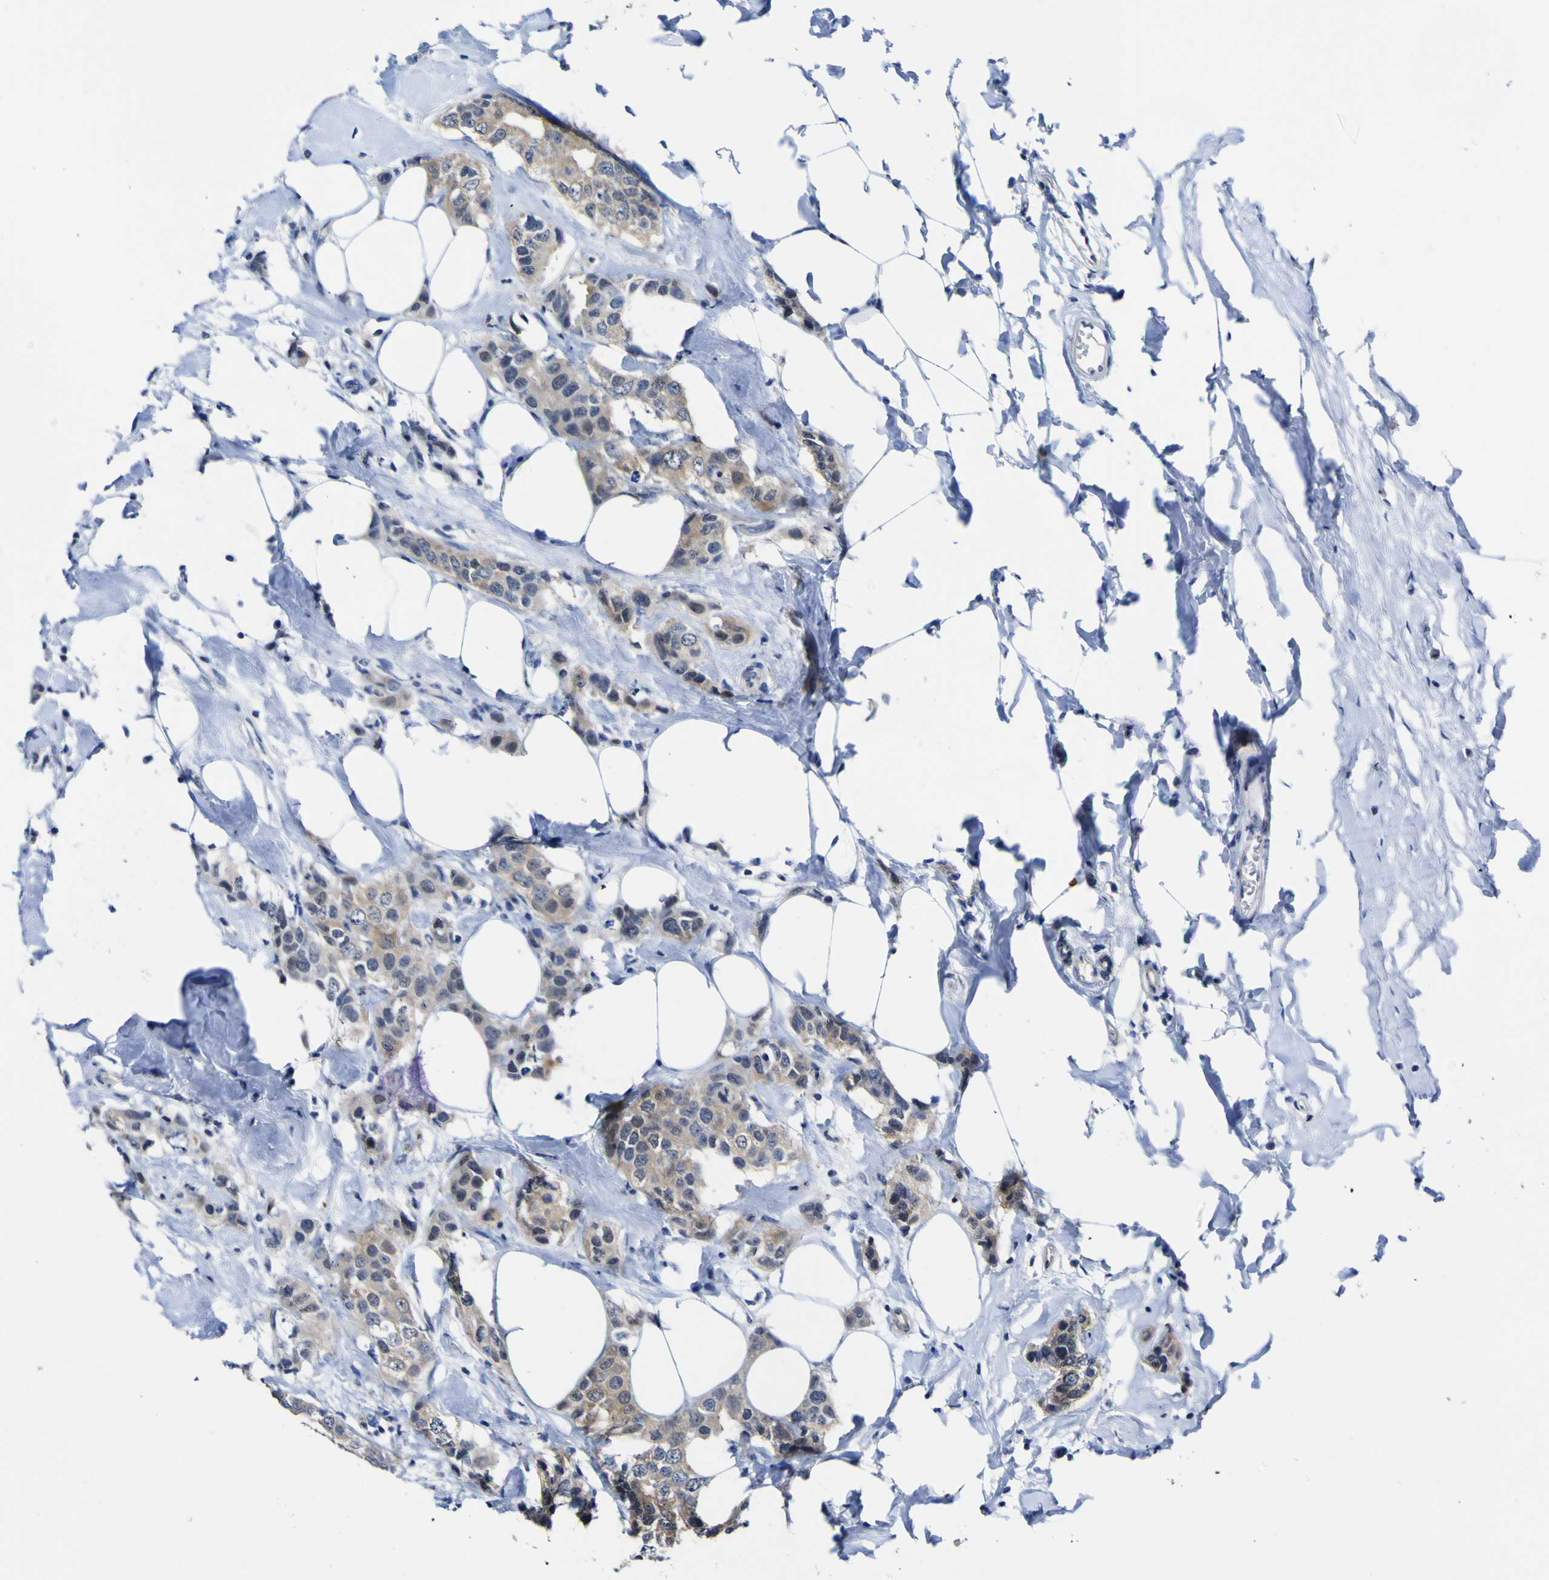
{"staining": {"intensity": "weak", "quantity": ">75%", "location": "cytoplasmic/membranous"}, "tissue": "breast cancer", "cell_type": "Tumor cells", "image_type": "cancer", "snomed": [{"axis": "morphology", "description": "Normal tissue, NOS"}, {"axis": "morphology", "description": "Duct carcinoma"}, {"axis": "topography", "description": "Breast"}], "caption": "A photomicrograph of human invasive ductal carcinoma (breast) stained for a protein demonstrates weak cytoplasmic/membranous brown staining in tumor cells. The staining was performed using DAB (3,3'-diaminobenzidine) to visualize the protein expression in brown, while the nuclei were stained in blue with hematoxylin (Magnification: 20x).", "gene": "CASP6", "patient": {"sex": "female", "age": 50}}